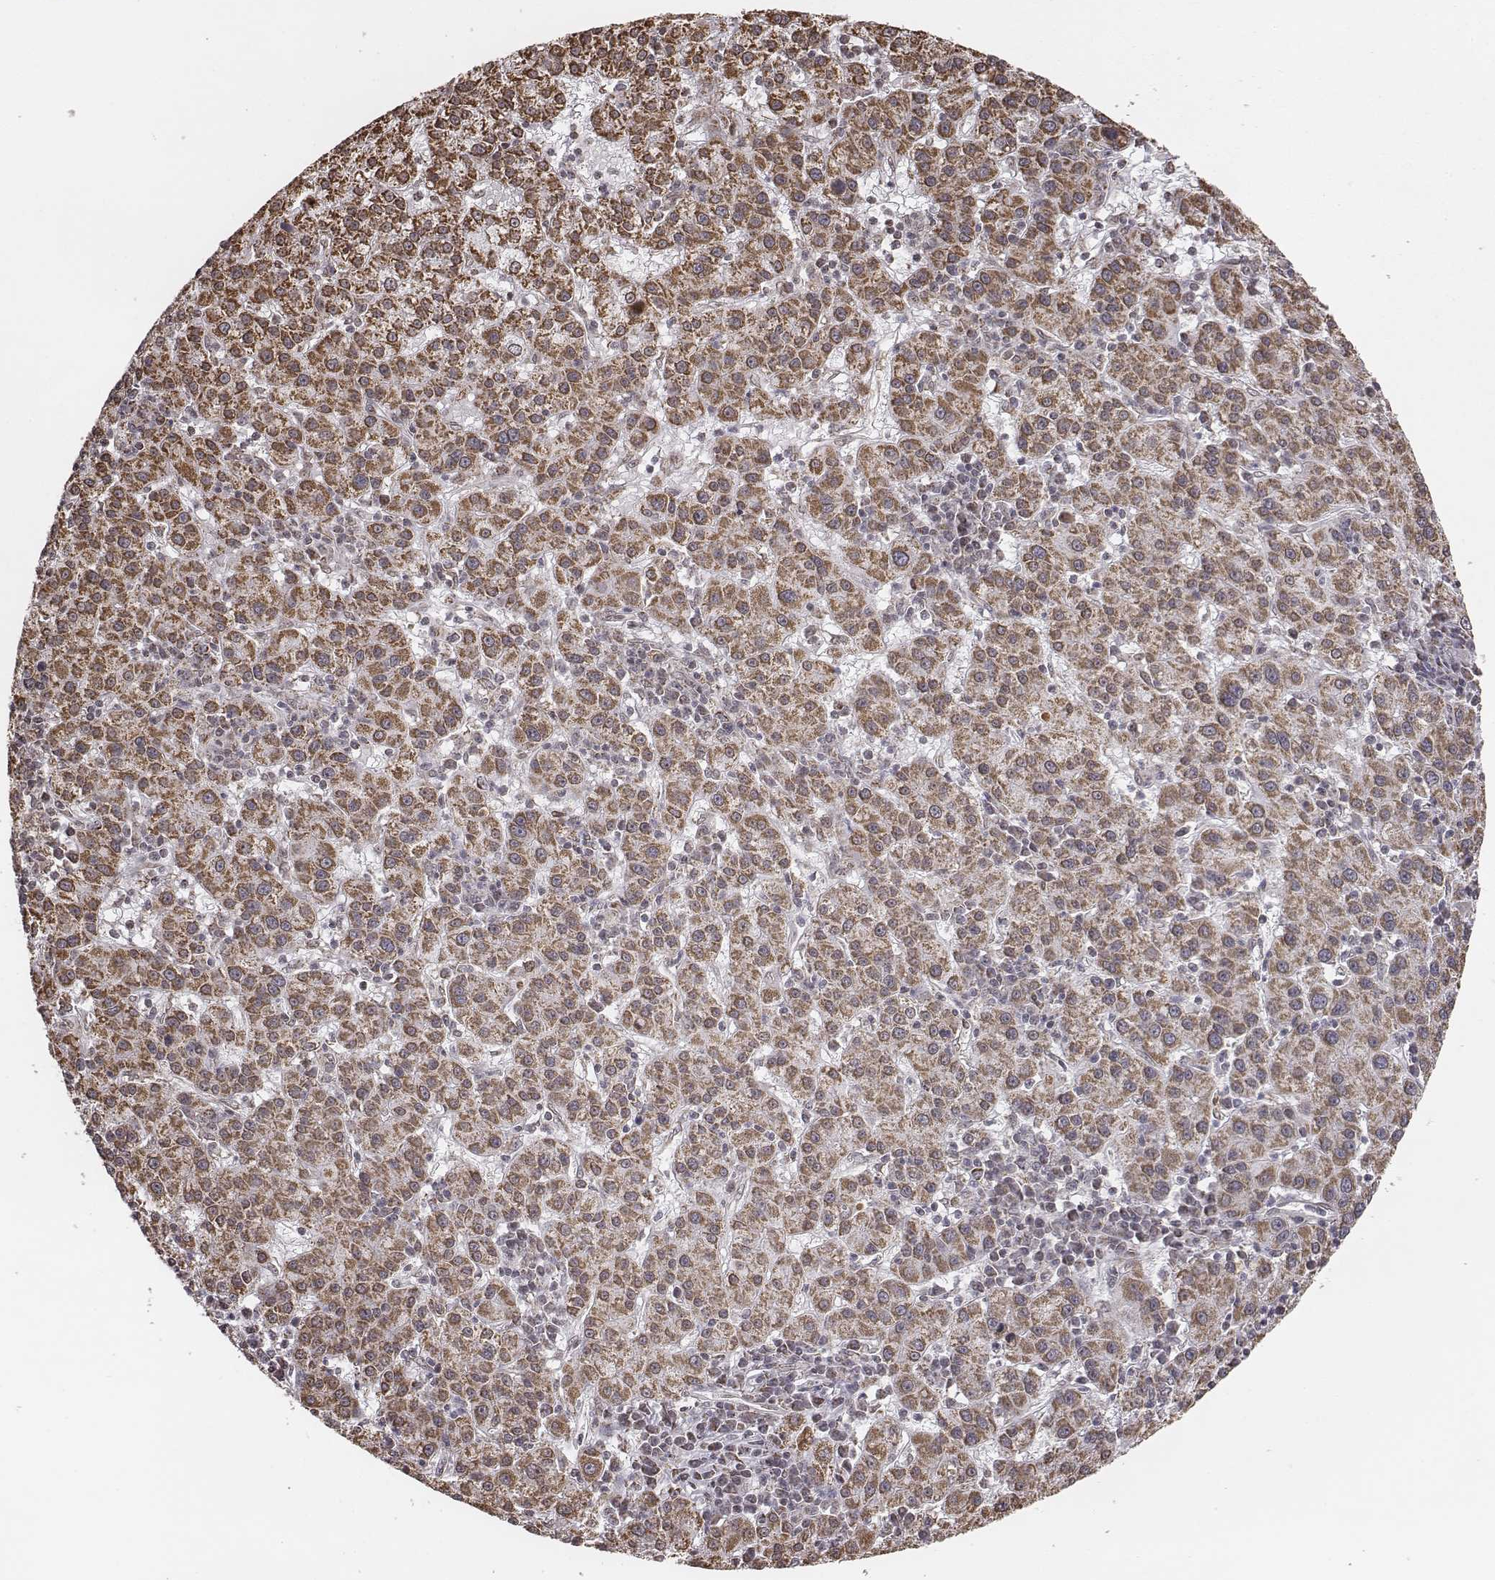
{"staining": {"intensity": "moderate", "quantity": "25%-75%", "location": "cytoplasmic/membranous"}, "tissue": "liver cancer", "cell_type": "Tumor cells", "image_type": "cancer", "snomed": [{"axis": "morphology", "description": "Carcinoma, Hepatocellular, NOS"}, {"axis": "topography", "description": "Liver"}], "caption": "Immunohistochemistry (DAB) staining of liver hepatocellular carcinoma shows moderate cytoplasmic/membranous protein expression in about 25%-75% of tumor cells.", "gene": "ACOT2", "patient": {"sex": "female", "age": 60}}